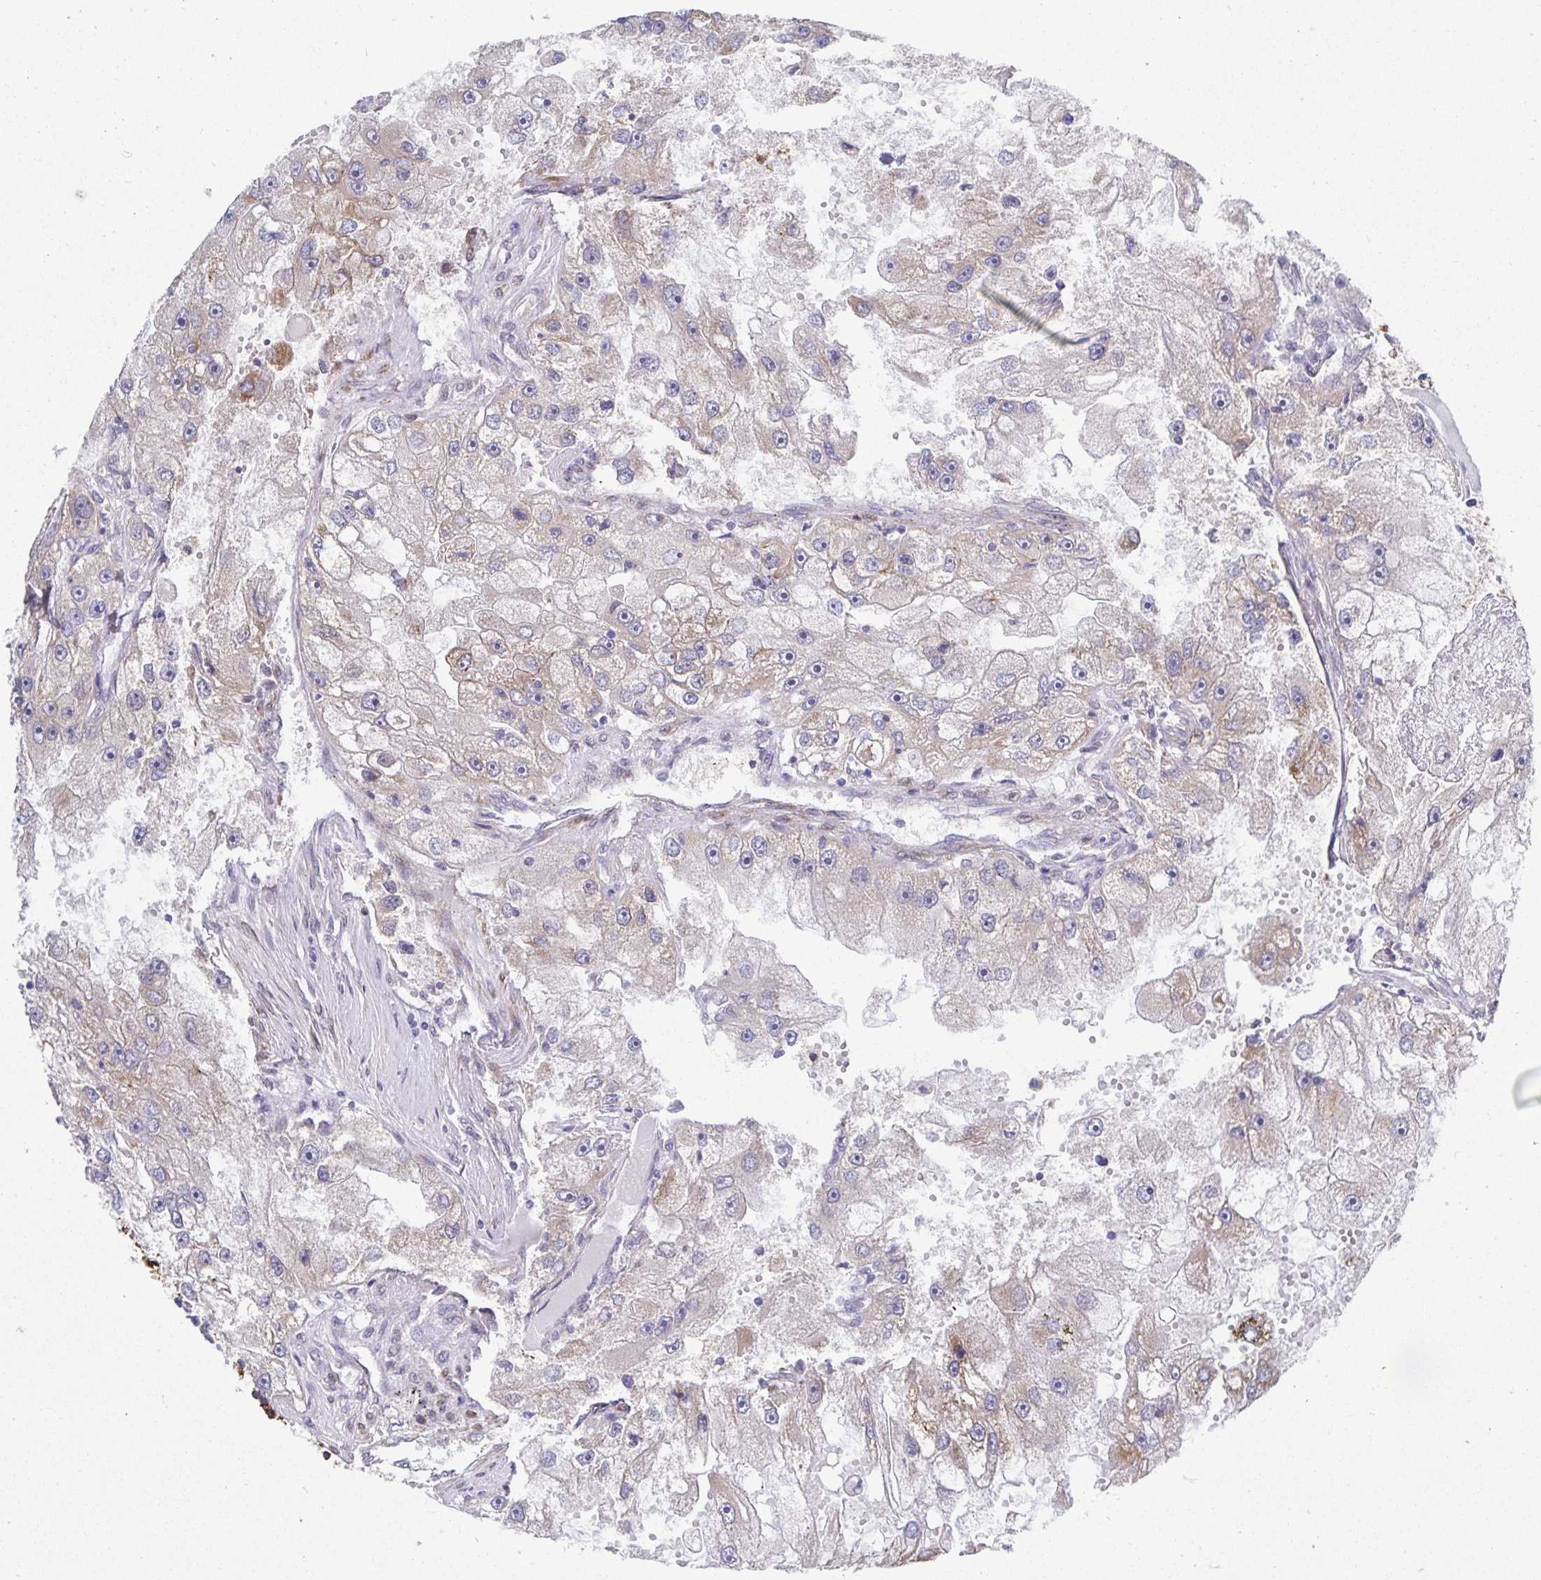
{"staining": {"intensity": "weak", "quantity": "<25%", "location": "cytoplasmic/membranous"}, "tissue": "renal cancer", "cell_type": "Tumor cells", "image_type": "cancer", "snomed": [{"axis": "morphology", "description": "Adenocarcinoma, NOS"}, {"axis": "topography", "description": "Kidney"}], "caption": "The immunohistochemistry (IHC) histopathology image has no significant staining in tumor cells of renal adenocarcinoma tissue.", "gene": "ZIK1", "patient": {"sex": "male", "age": 63}}